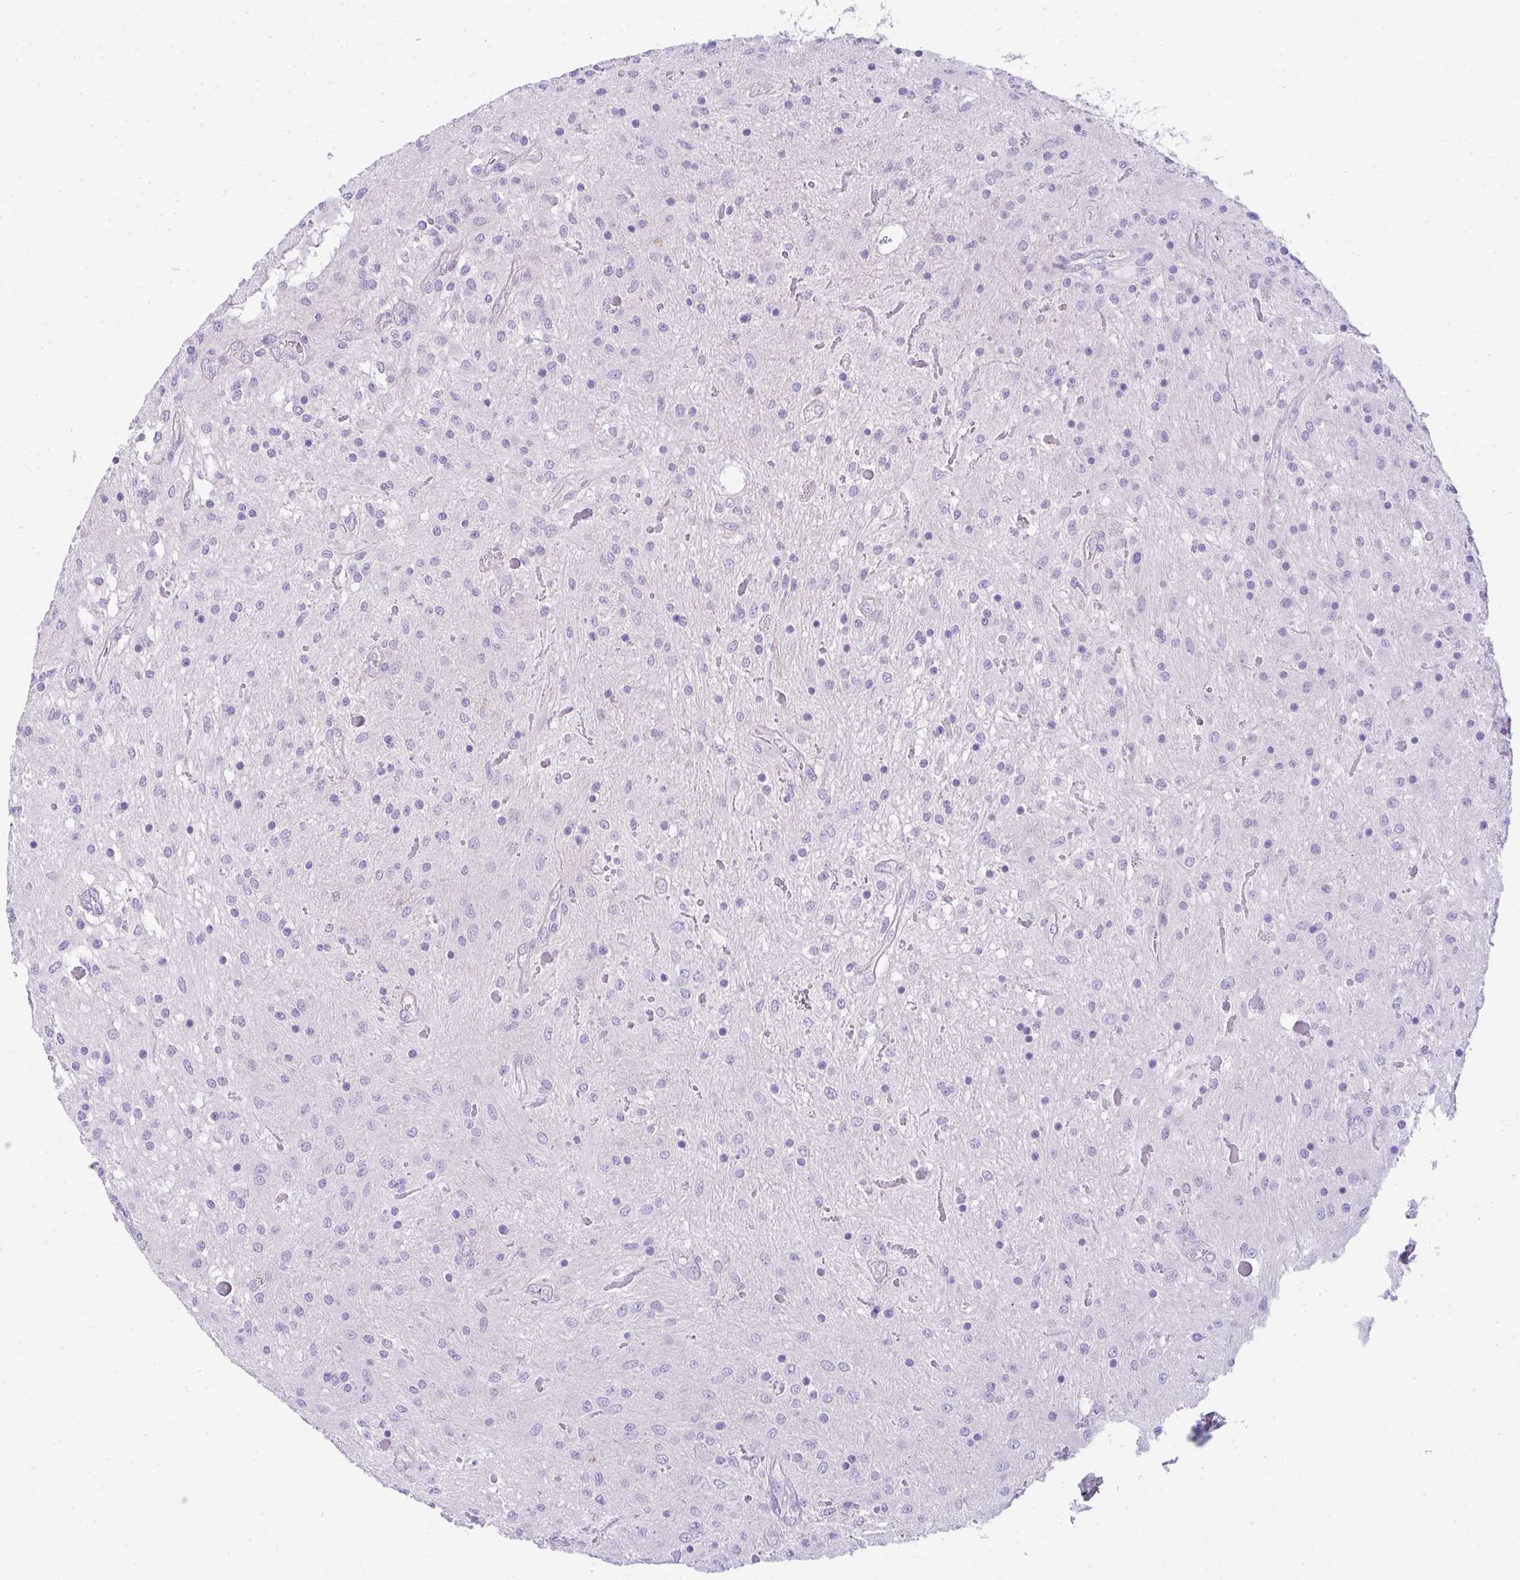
{"staining": {"intensity": "negative", "quantity": "none", "location": "none"}, "tissue": "glioma", "cell_type": "Tumor cells", "image_type": "cancer", "snomed": [{"axis": "morphology", "description": "Glioma, malignant, Low grade"}, {"axis": "topography", "description": "Cerebellum"}], "caption": "Immunohistochemistry photomicrograph of human glioma stained for a protein (brown), which exhibits no positivity in tumor cells.", "gene": "RASL10A", "patient": {"sex": "female", "age": 14}}